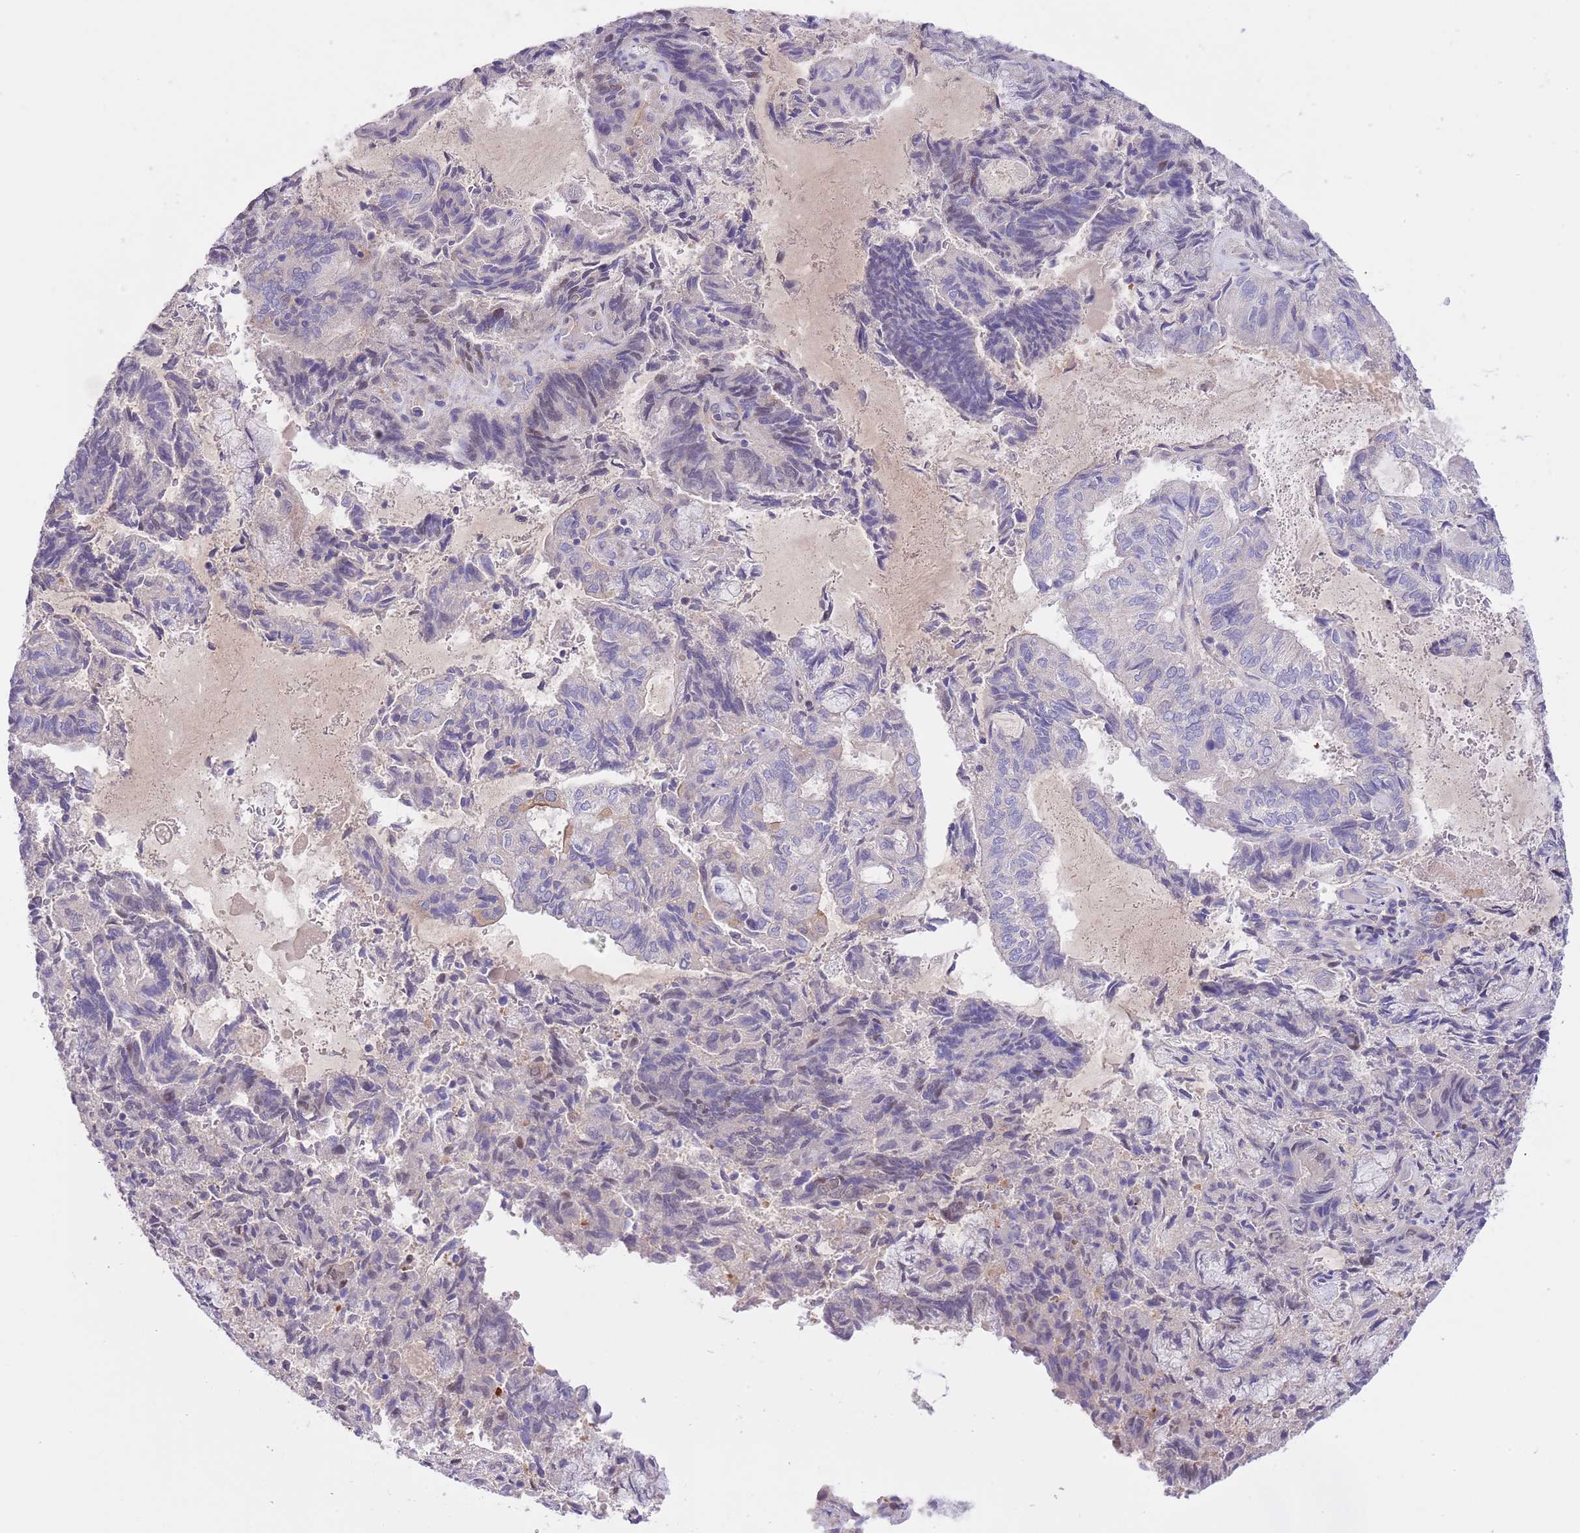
{"staining": {"intensity": "negative", "quantity": "none", "location": "none"}, "tissue": "endometrial cancer", "cell_type": "Tumor cells", "image_type": "cancer", "snomed": [{"axis": "morphology", "description": "Adenocarcinoma, NOS"}, {"axis": "topography", "description": "Endometrium"}], "caption": "Immunohistochemistry (IHC) histopathology image of neoplastic tissue: human endometrial cancer stained with DAB displays no significant protein positivity in tumor cells.", "gene": "PRR32", "patient": {"sex": "female", "age": 80}}